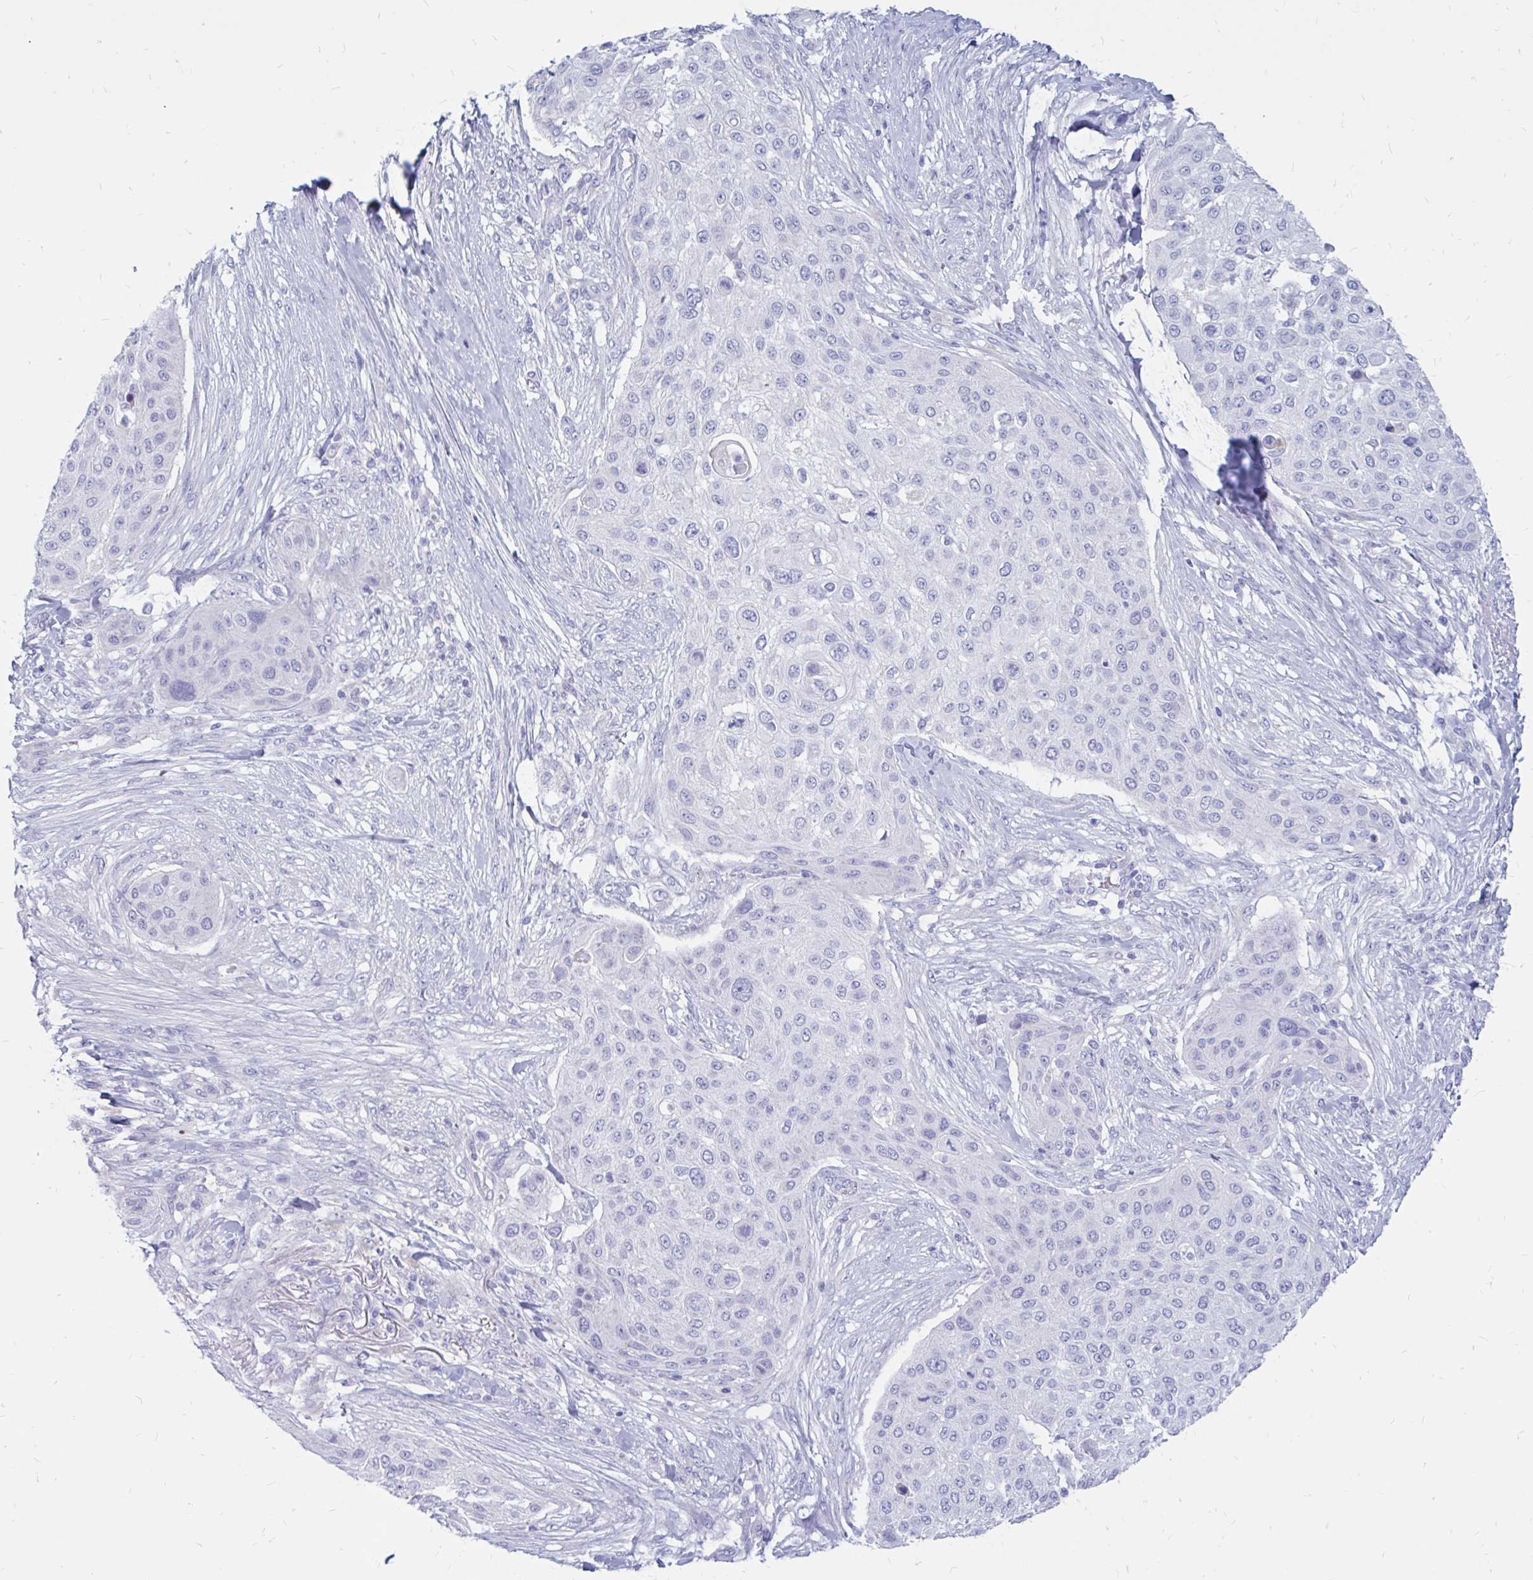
{"staining": {"intensity": "negative", "quantity": "none", "location": "none"}, "tissue": "skin cancer", "cell_type": "Tumor cells", "image_type": "cancer", "snomed": [{"axis": "morphology", "description": "Squamous cell carcinoma, NOS"}, {"axis": "topography", "description": "Skin"}], "caption": "Human squamous cell carcinoma (skin) stained for a protein using immunohistochemistry reveals no expression in tumor cells.", "gene": "IGSF5", "patient": {"sex": "female", "age": 87}}